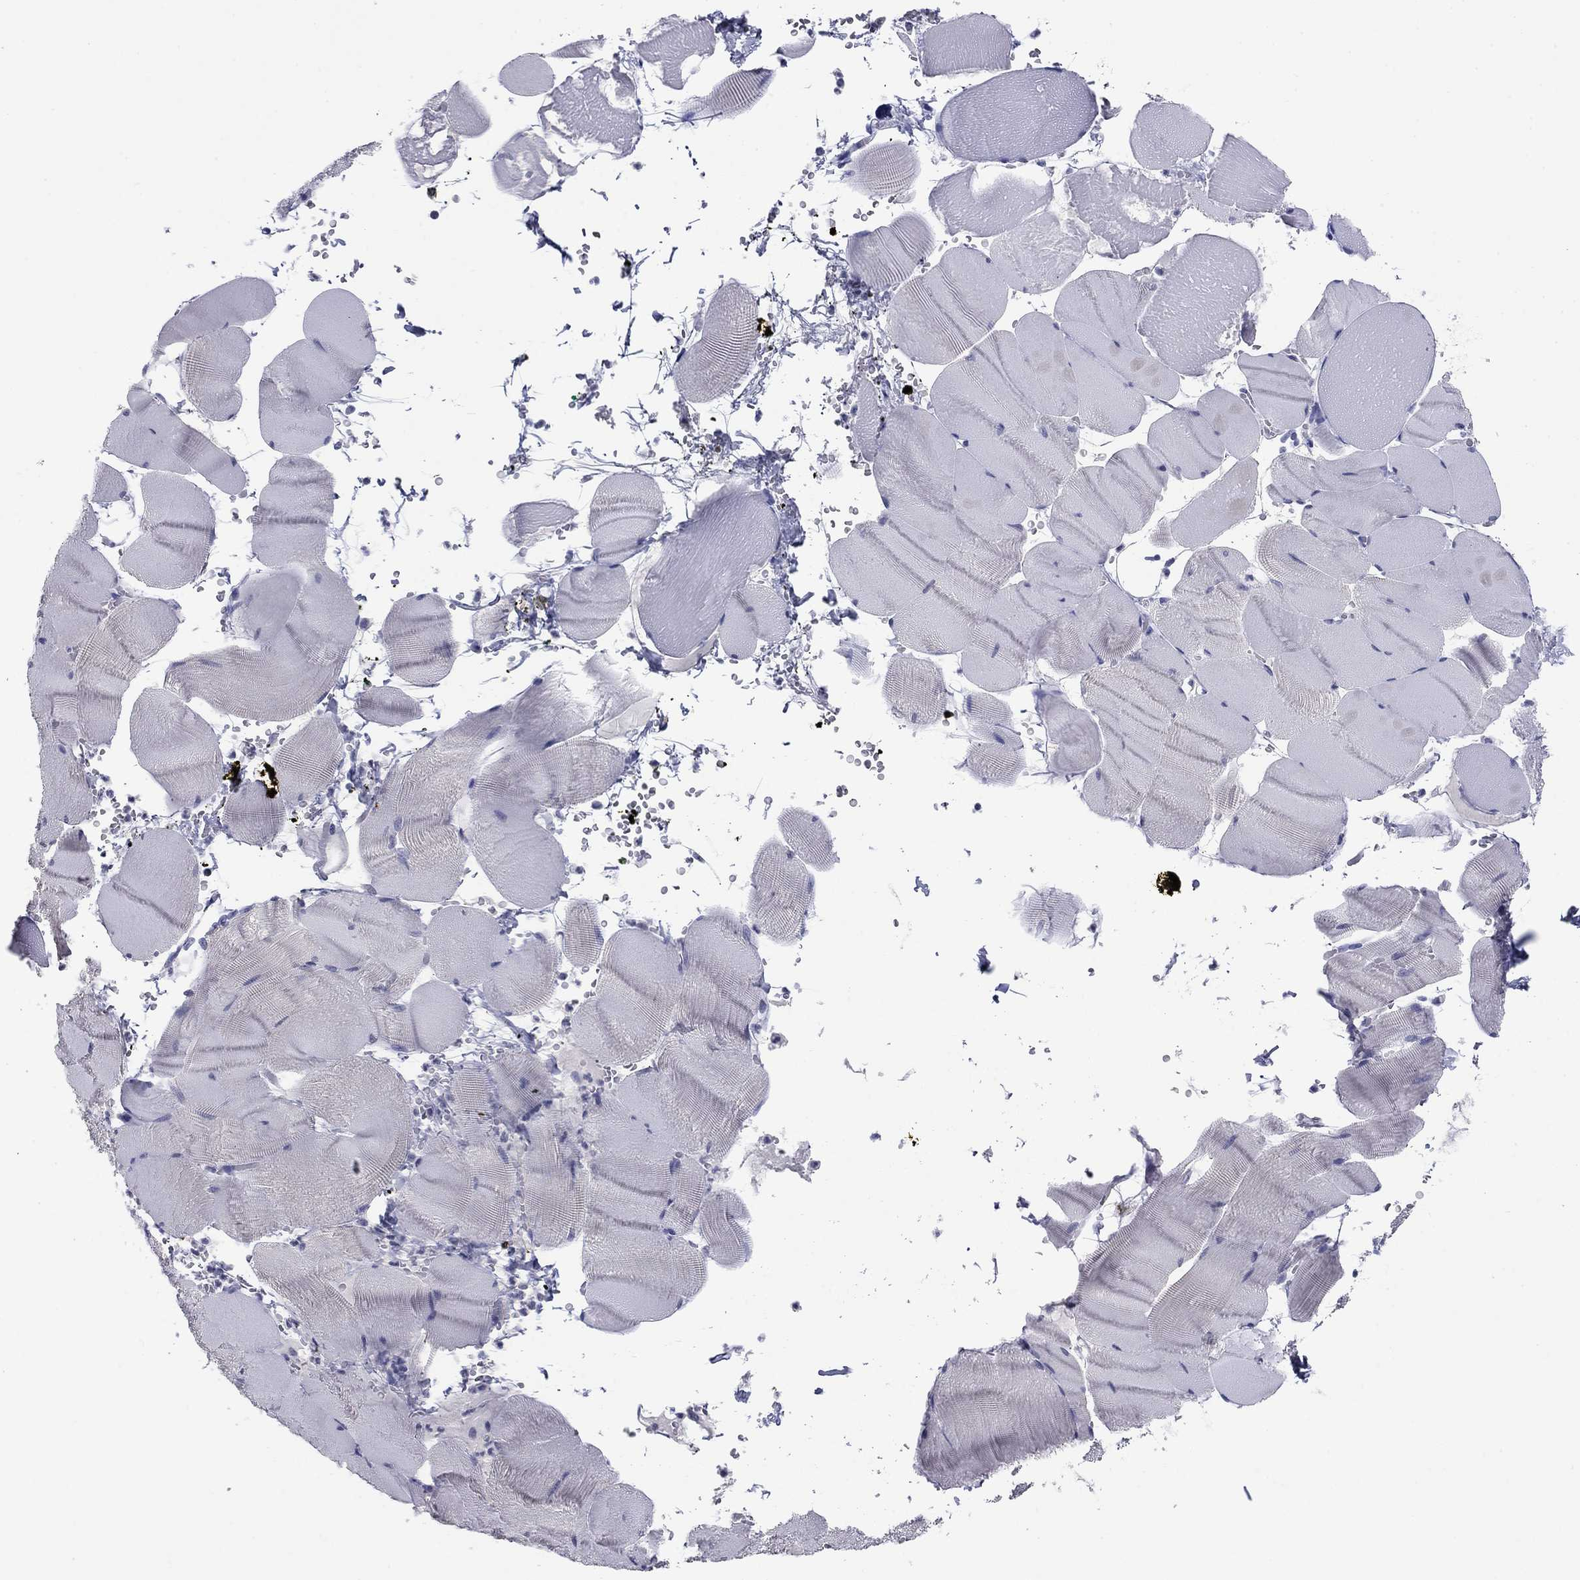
{"staining": {"intensity": "negative", "quantity": "none", "location": "none"}, "tissue": "skeletal muscle", "cell_type": "Myocytes", "image_type": "normal", "snomed": [{"axis": "morphology", "description": "Normal tissue, NOS"}, {"axis": "topography", "description": "Skeletal muscle"}], "caption": "An immunohistochemistry photomicrograph of normal skeletal muscle is shown. There is no staining in myocytes of skeletal muscle.", "gene": "HAO1", "patient": {"sex": "male", "age": 56}}